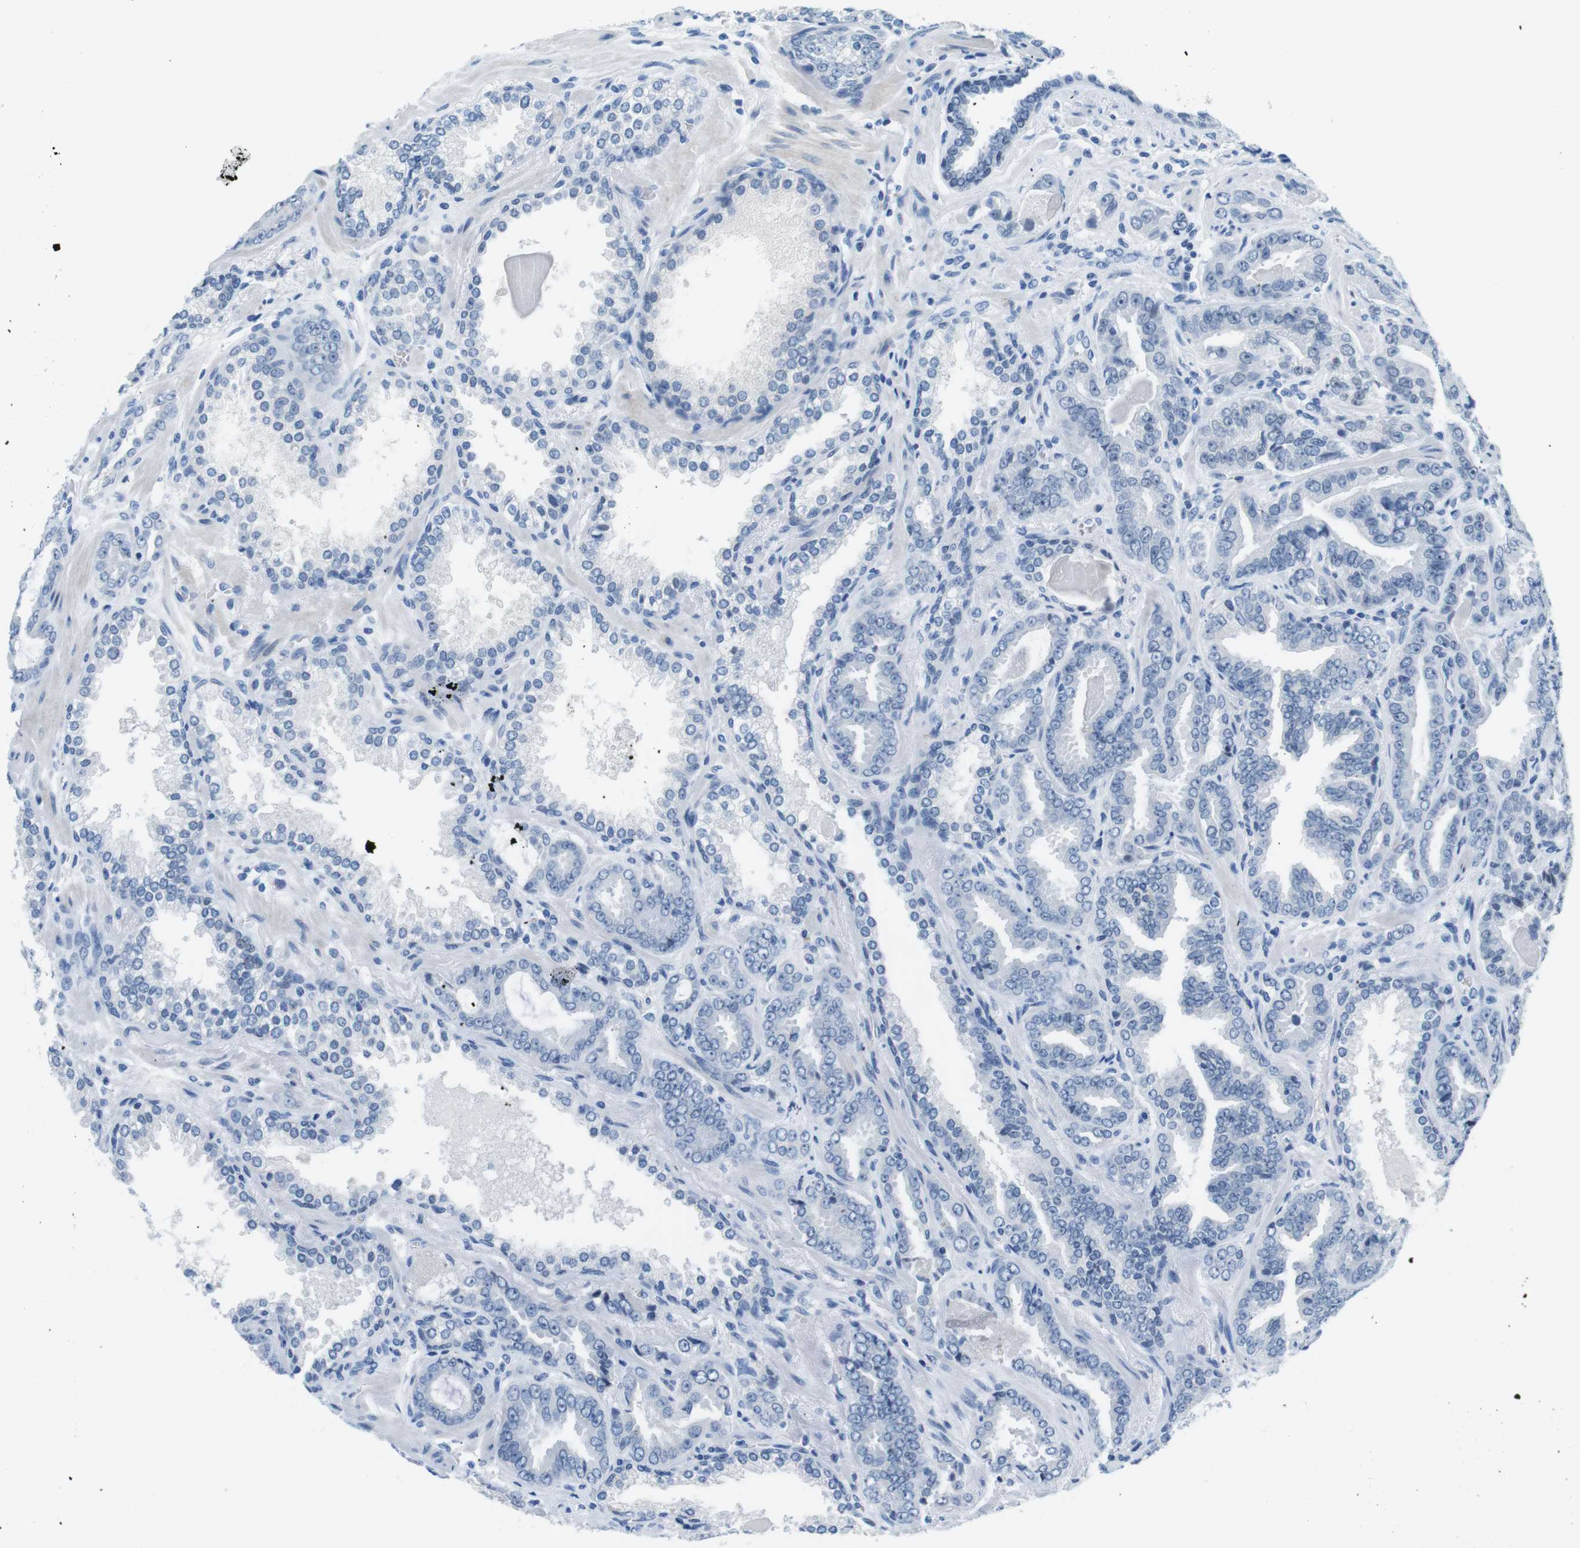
{"staining": {"intensity": "negative", "quantity": "none", "location": "none"}, "tissue": "prostate cancer", "cell_type": "Tumor cells", "image_type": "cancer", "snomed": [{"axis": "morphology", "description": "Adenocarcinoma, Low grade"}, {"axis": "topography", "description": "Prostate"}], "caption": "Tumor cells show no significant staining in prostate cancer.", "gene": "TFAP2C", "patient": {"sex": "male", "age": 60}}